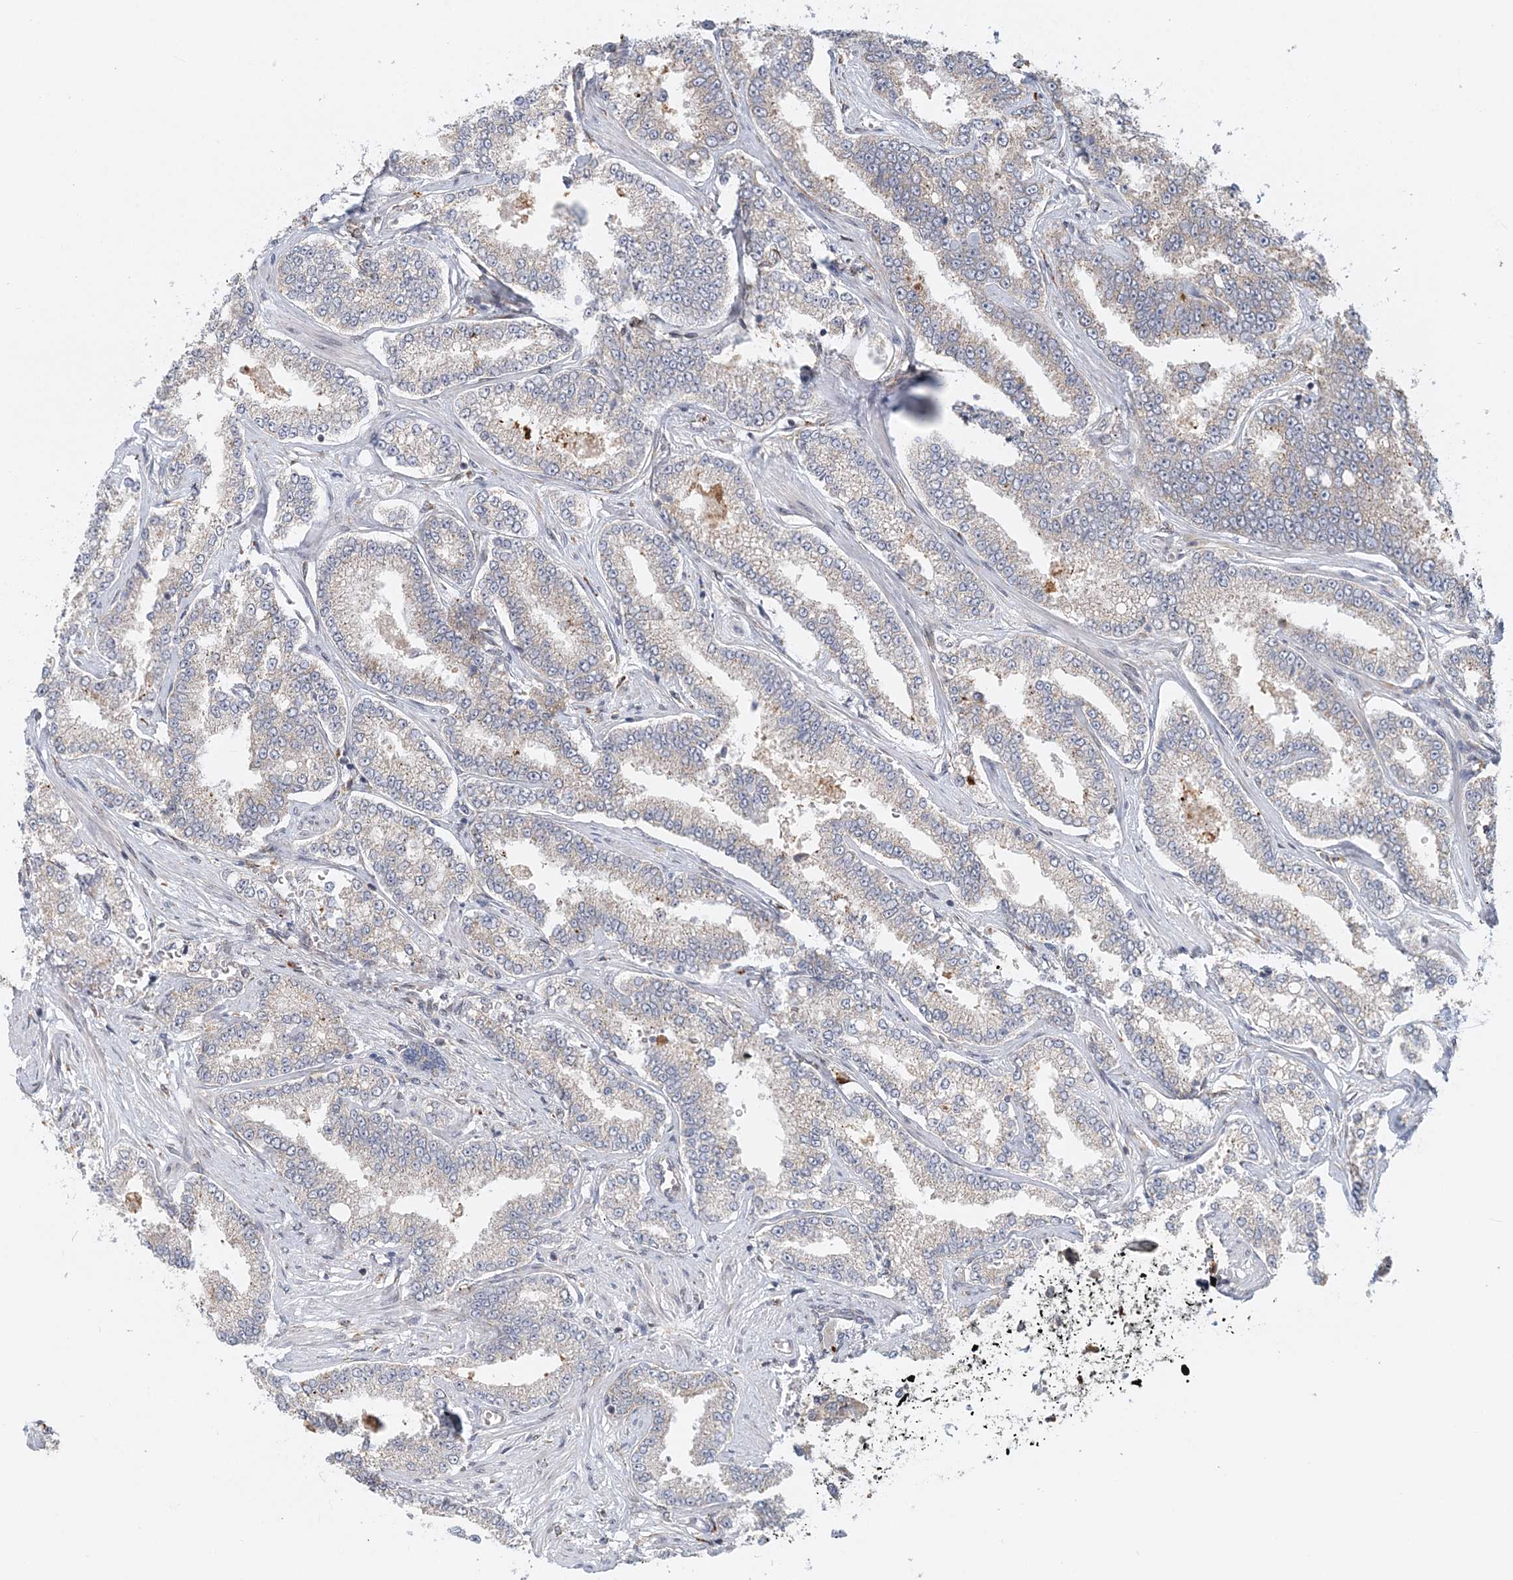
{"staining": {"intensity": "weak", "quantity": "25%-75%", "location": "cytoplasmic/membranous"}, "tissue": "prostate cancer", "cell_type": "Tumor cells", "image_type": "cancer", "snomed": [{"axis": "morphology", "description": "Normal tissue, NOS"}, {"axis": "morphology", "description": "Adenocarcinoma, High grade"}, {"axis": "topography", "description": "Prostate"}], "caption": "A micrograph of human high-grade adenocarcinoma (prostate) stained for a protein exhibits weak cytoplasmic/membranous brown staining in tumor cells. (Brightfield microscopy of DAB IHC at high magnification).", "gene": "PCYOX1L", "patient": {"sex": "male", "age": 83}}